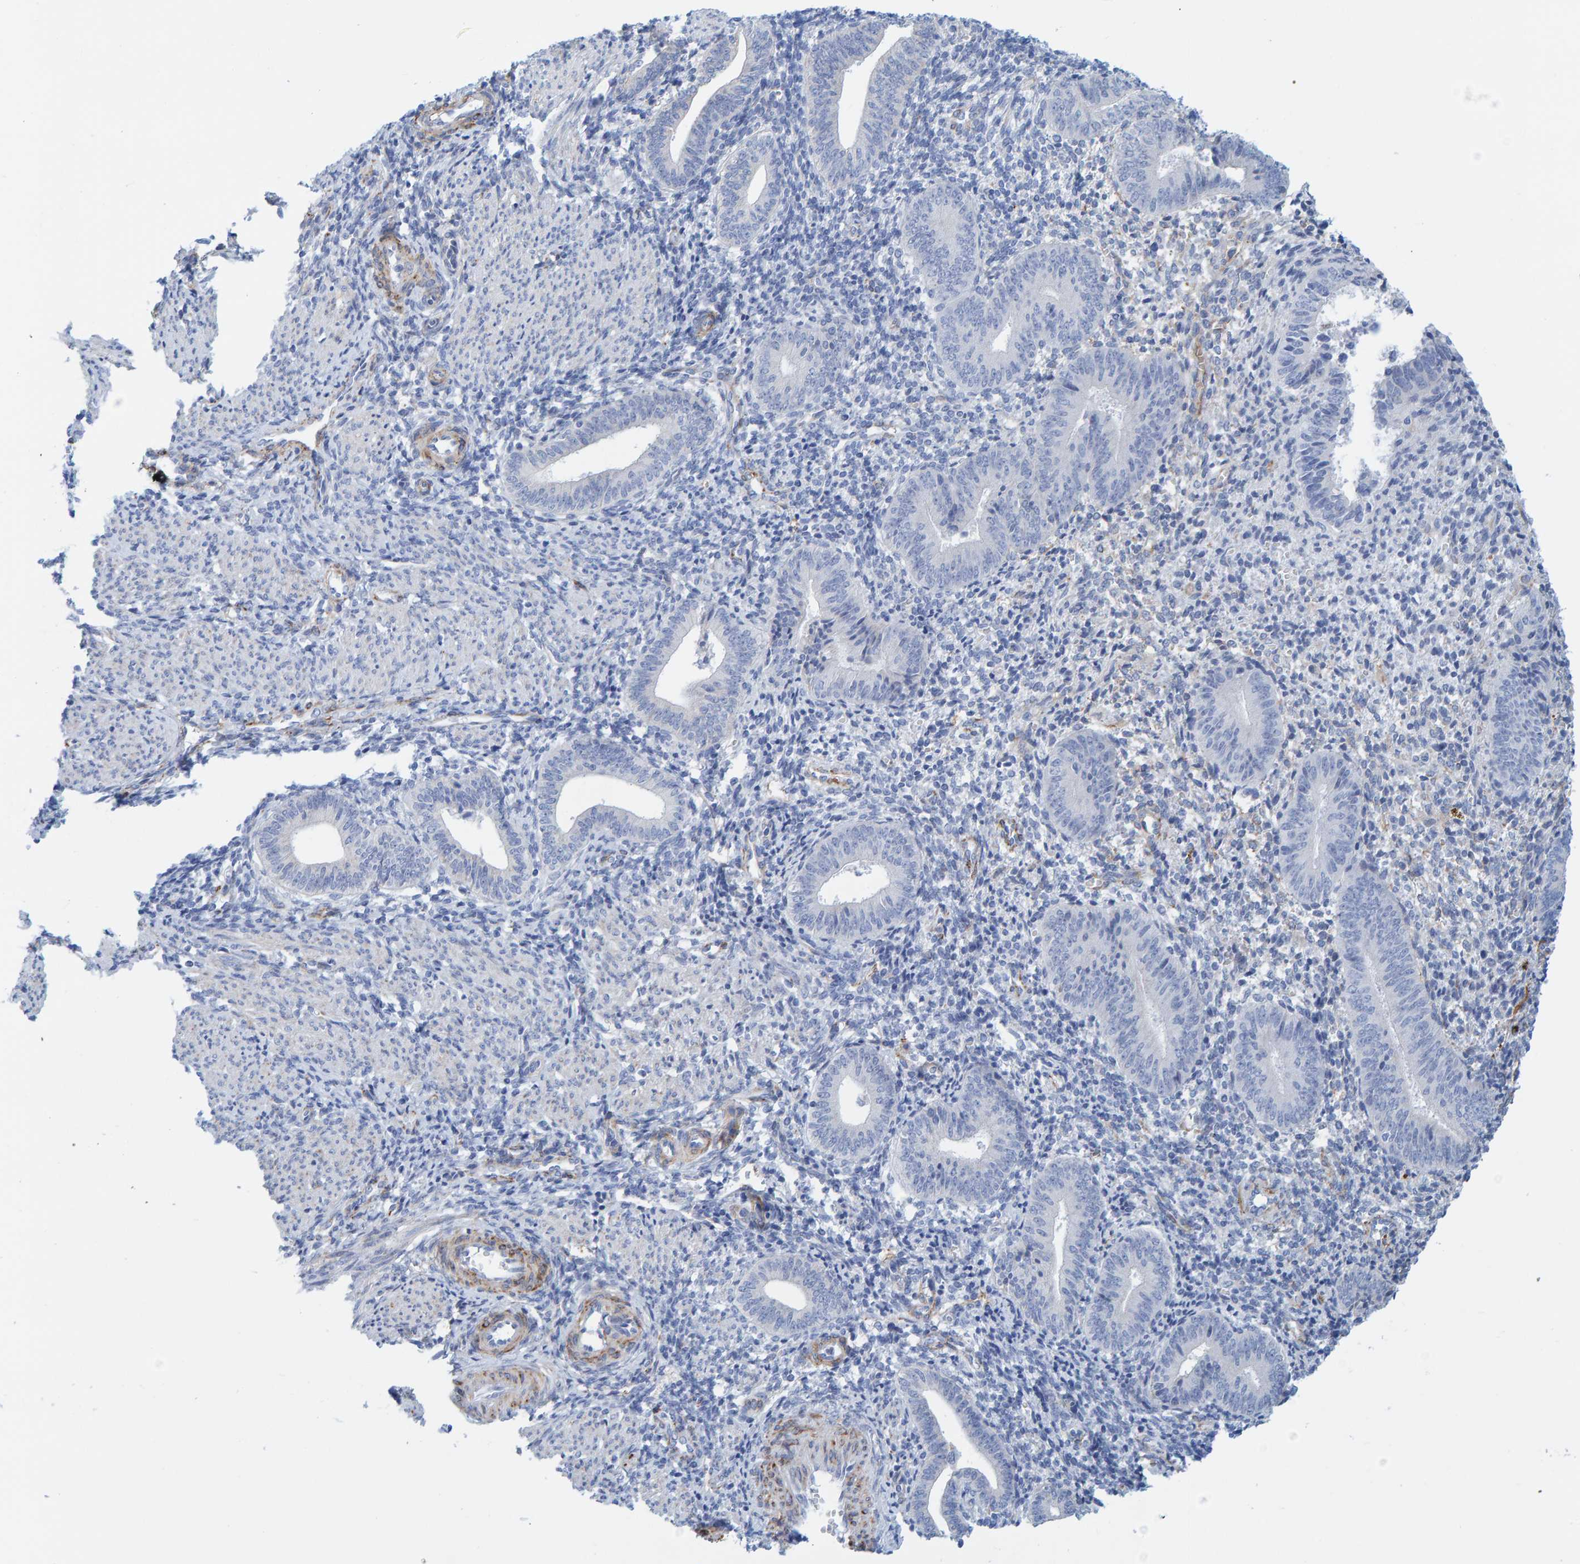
{"staining": {"intensity": "weak", "quantity": "<25%", "location": "cytoplasmic/membranous"}, "tissue": "endometrium", "cell_type": "Cells in endometrial stroma", "image_type": "normal", "snomed": [{"axis": "morphology", "description": "Normal tissue, NOS"}, {"axis": "topography", "description": "Uterus"}, {"axis": "topography", "description": "Endometrium"}], "caption": "Immunohistochemical staining of unremarkable human endometrium exhibits no significant expression in cells in endometrial stroma. (Stains: DAB immunohistochemistry (IHC) with hematoxylin counter stain, Microscopy: brightfield microscopy at high magnification).", "gene": "MAP1B", "patient": {"sex": "female", "age": 33}}